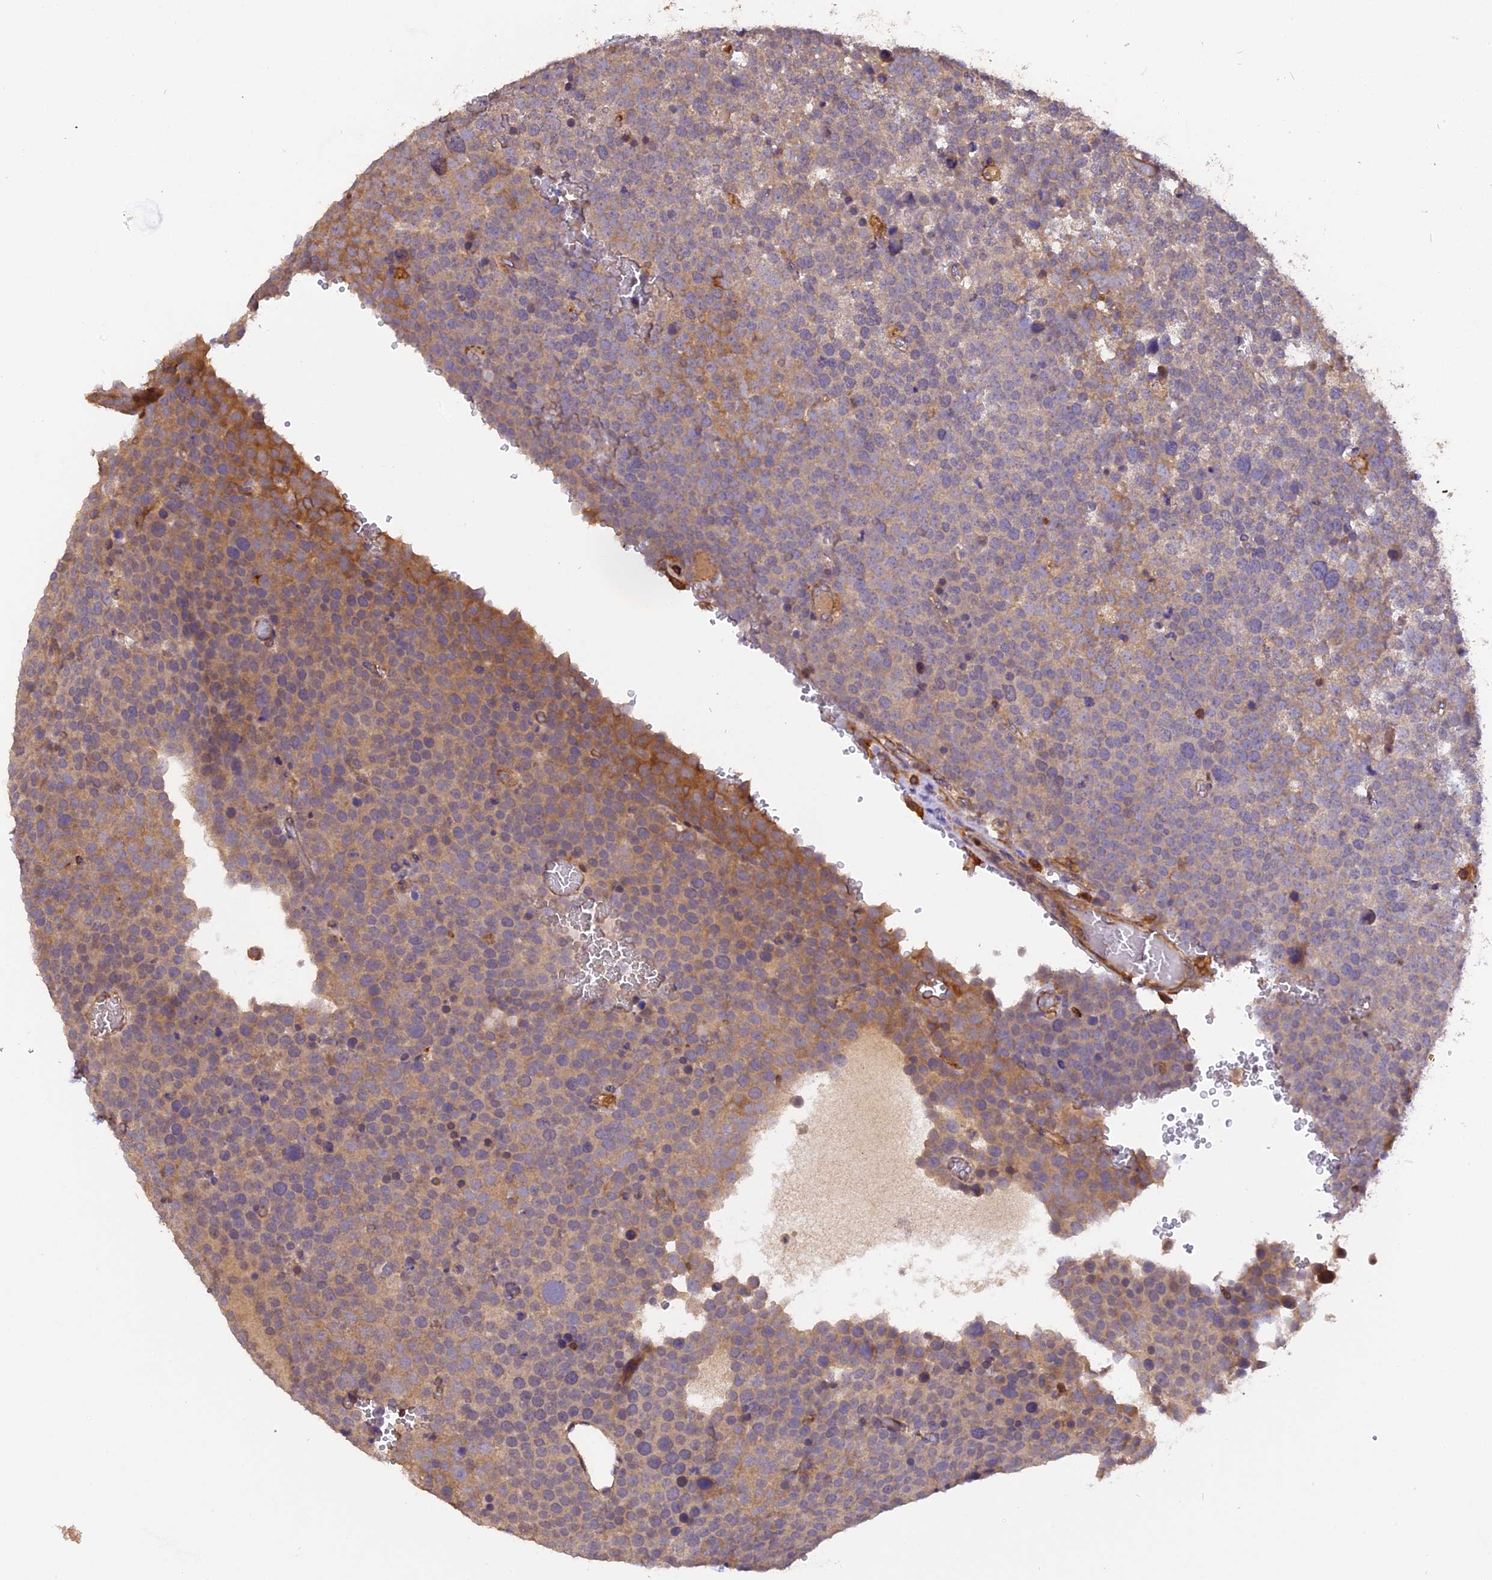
{"staining": {"intensity": "moderate", "quantity": "<25%", "location": "cytoplasmic/membranous"}, "tissue": "testis cancer", "cell_type": "Tumor cells", "image_type": "cancer", "snomed": [{"axis": "morphology", "description": "Seminoma, NOS"}, {"axis": "topography", "description": "Testis"}], "caption": "Immunohistochemical staining of testis cancer displays moderate cytoplasmic/membranous protein expression in approximately <25% of tumor cells.", "gene": "STOML1", "patient": {"sex": "male", "age": 71}}